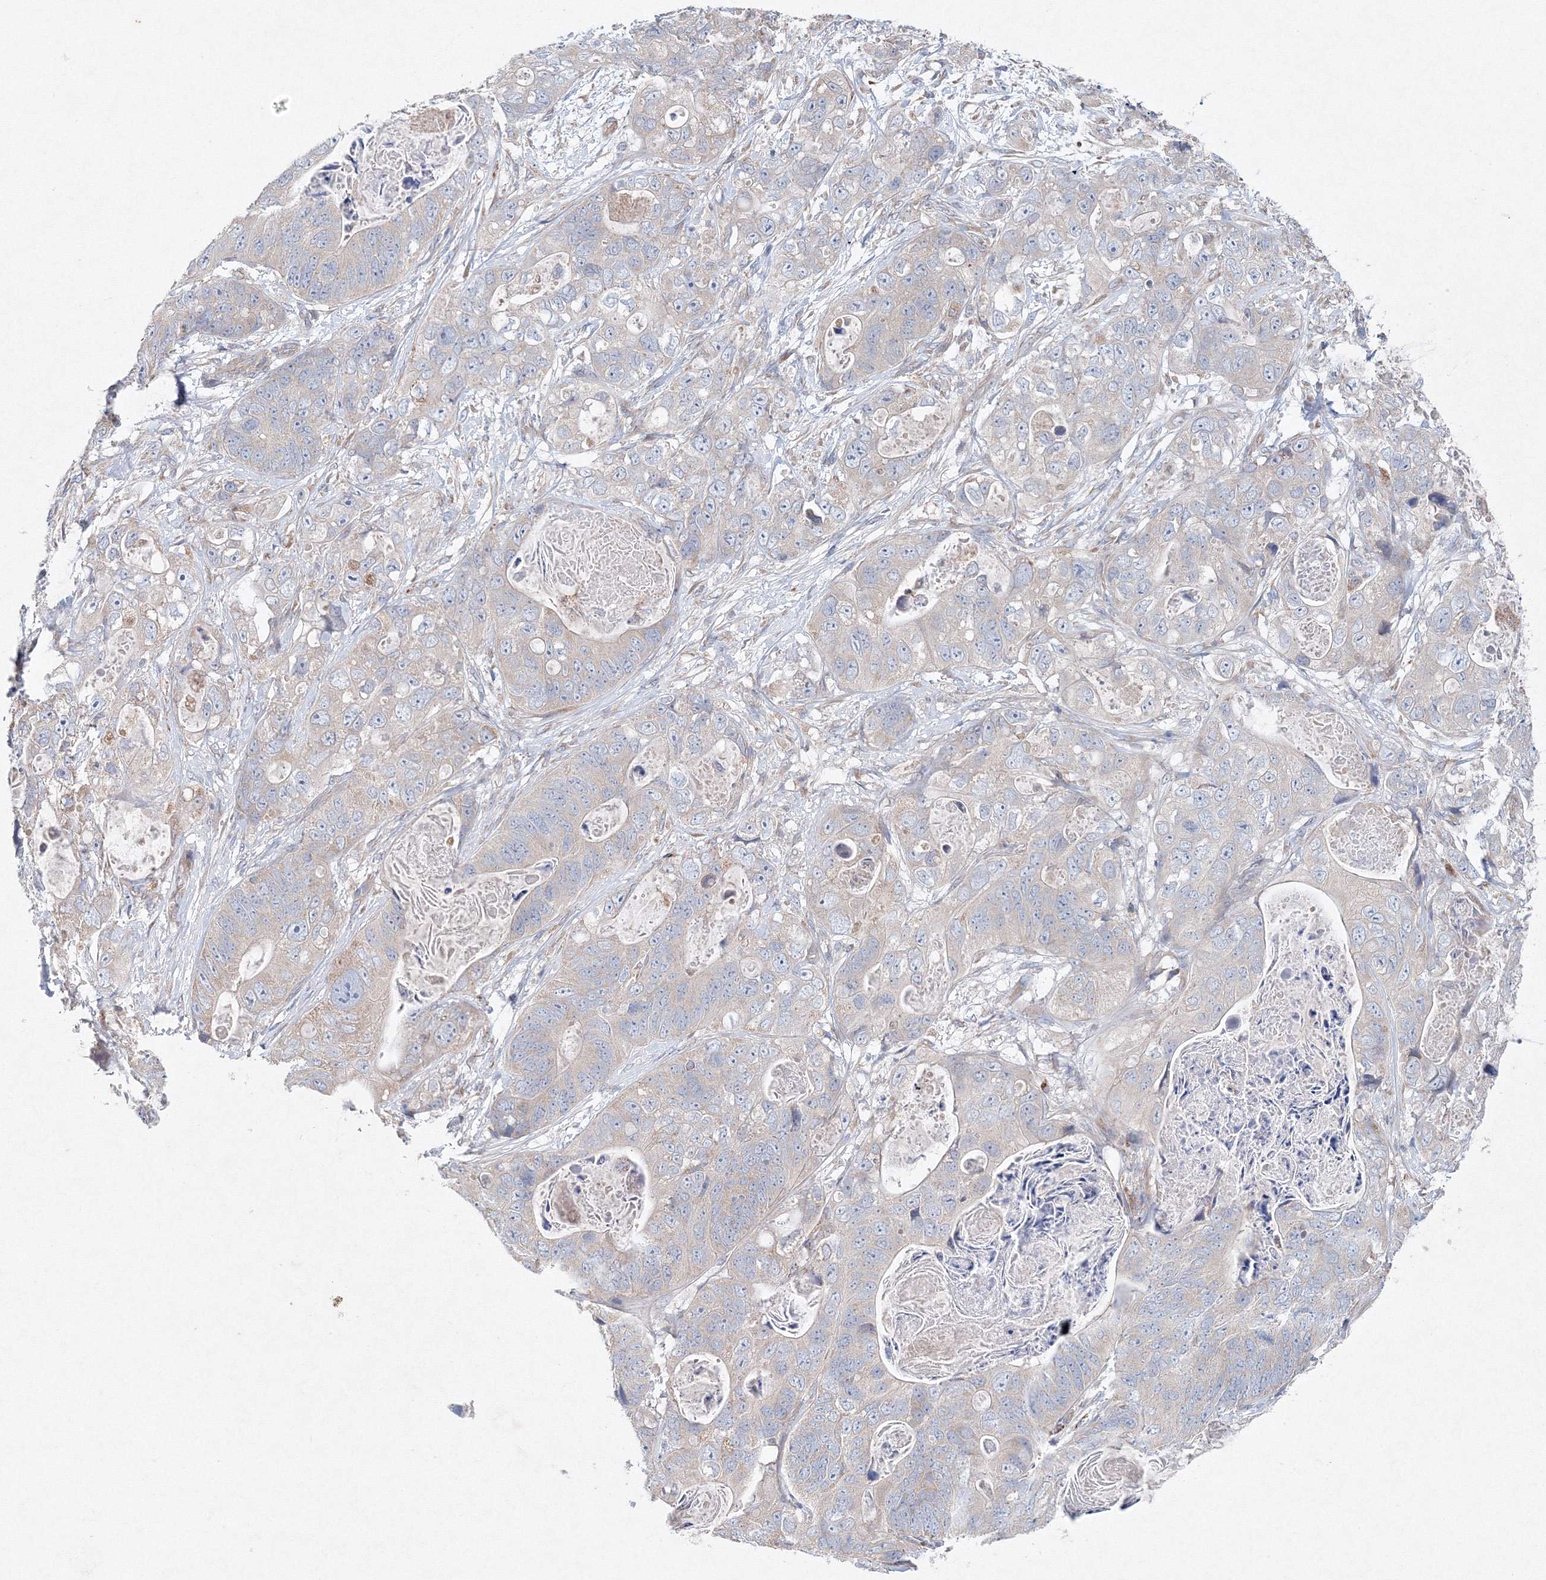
{"staining": {"intensity": "negative", "quantity": "none", "location": "none"}, "tissue": "stomach cancer", "cell_type": "Tumor cells", "image_type": "cancer", "snomed": [{"axis": "morphology", "description": "Adenocarcinoma, NOS"}, {"axis": "topography", "description": "Stomach"}], "caption": "Histopathology image shows no protein positivity in tumor cells of stomach cancer (adenocarcinoma) tissue.", "gene": "WDR49", "patient": {"sex": "female", "age": 89}}